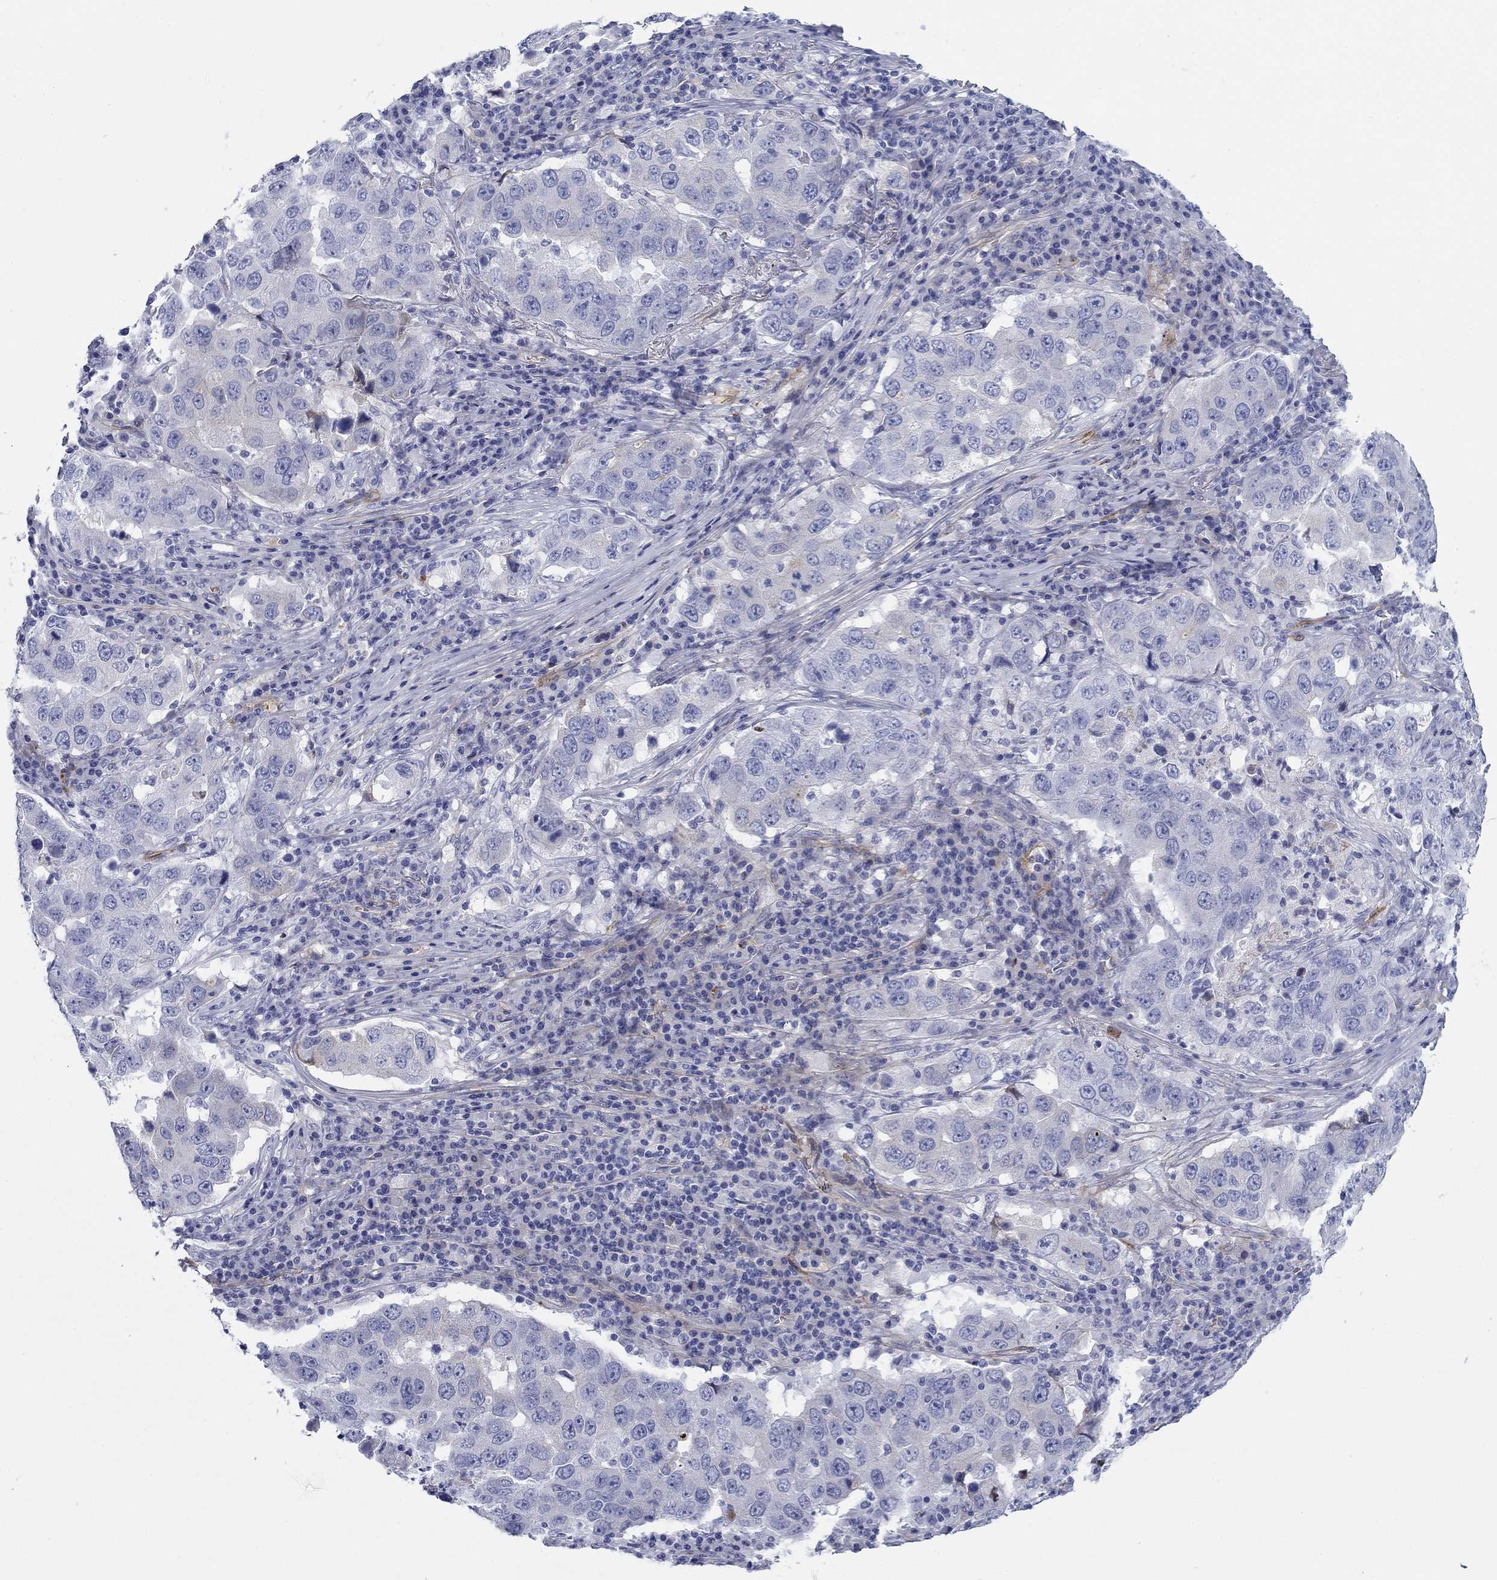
{"staining": {"intensity": "negative", "quantity": "none", "location": "none"}, "tissue": "lung cancer", "cell_type": "Tumor cells", "image_type": "cancer", "snomed": [{"axis": "morphology", "description": "Adenocarcinoma, NOS"}, {"axis": "topography", "description": "Lung"}], "caption": "Micrograph shows no significant protein expression in tumor cells of lung adenocarcinoma.", "gene": "GPC1", "patient": {"sex": "male", "age": 73}}